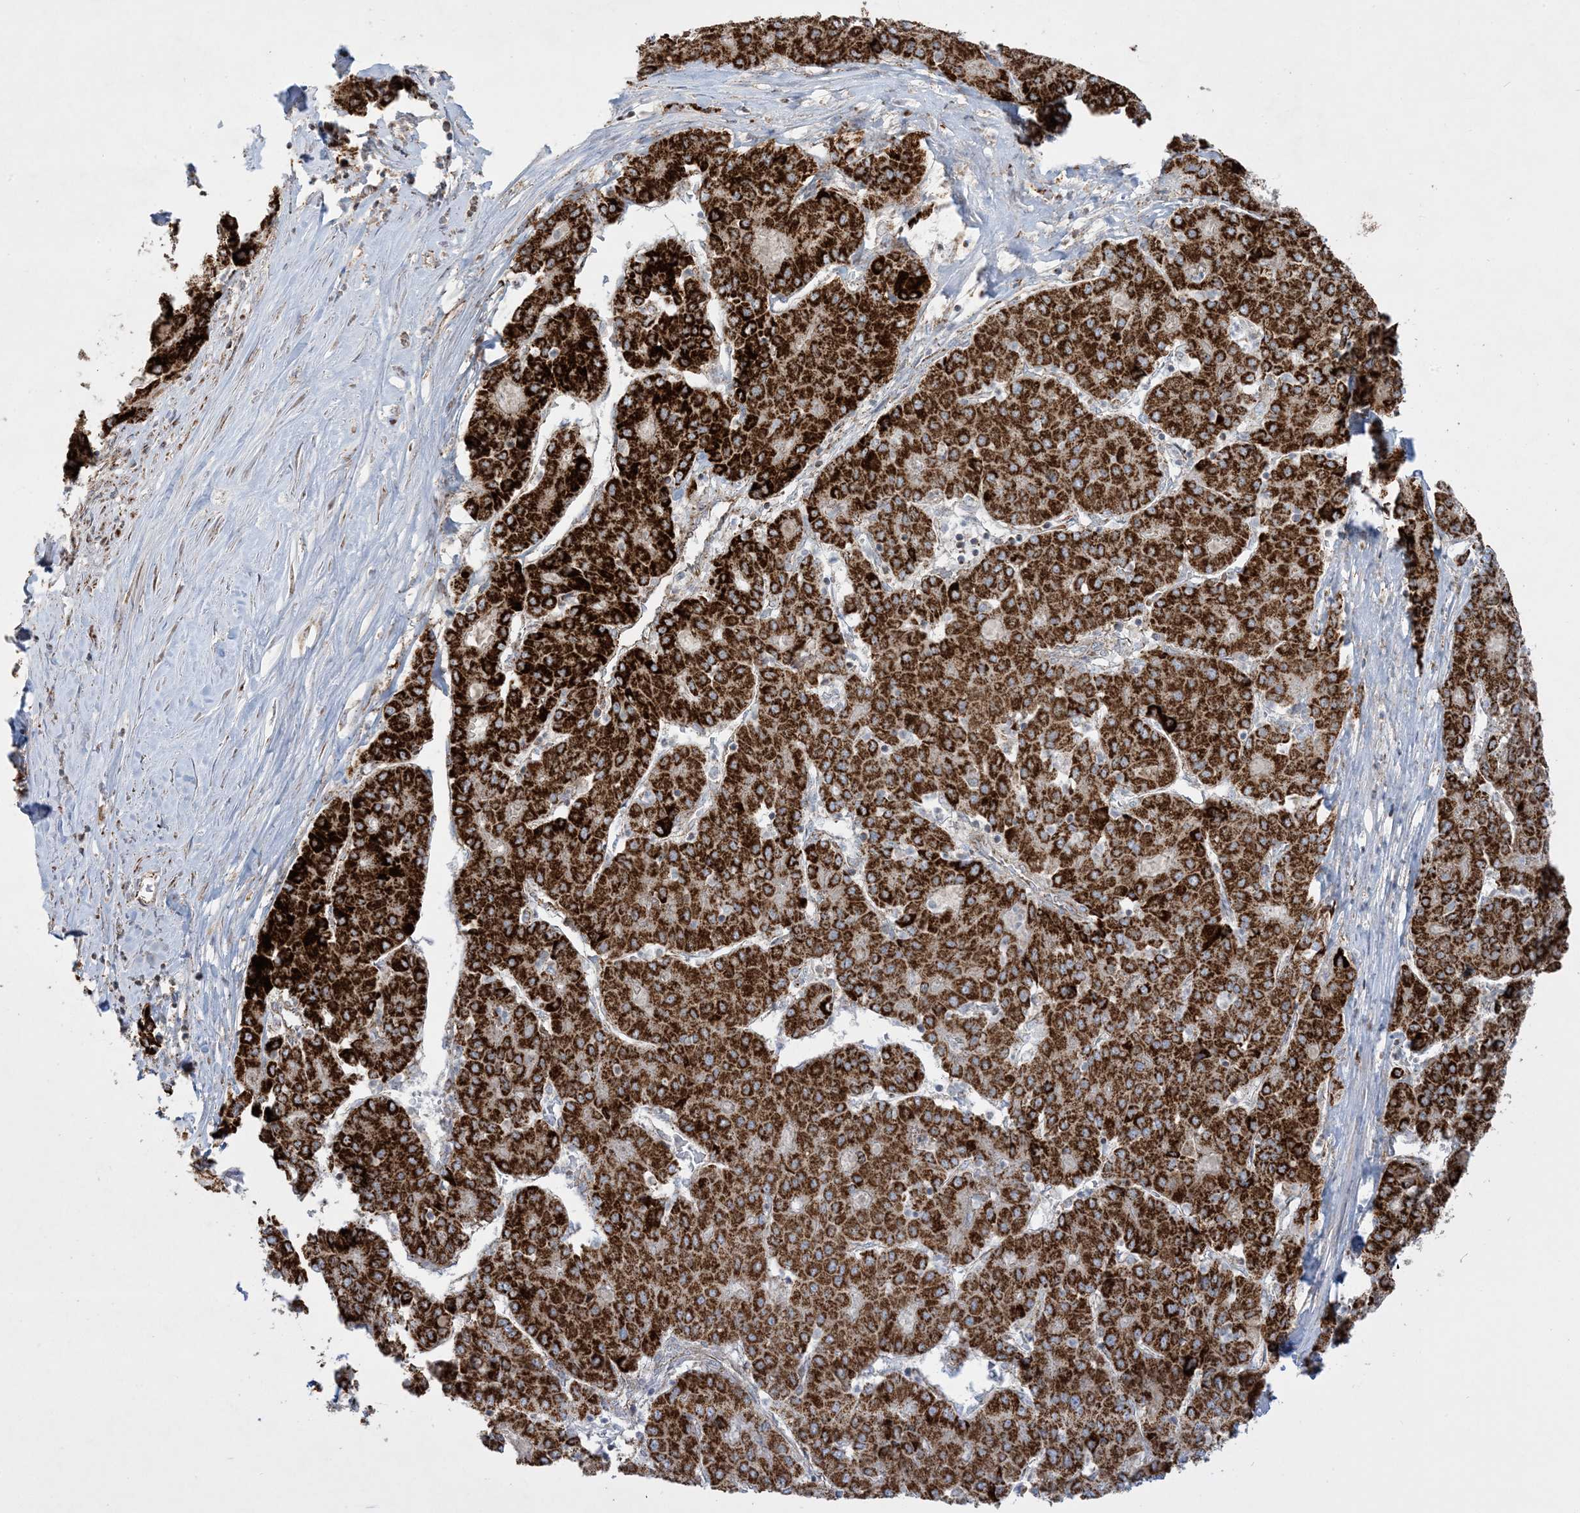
{"staining": {"intensity": "strong", "quantity": ">75%", "location": "cytoplasmic/membranous"}, "tissue": "liver cancer", "cell_type": "Tumor cells", "image_type": "cancer", "snomed": [{"axis": "morphology", "description": "Carcinoma, Hepatocellular, NOS"}, {"axis": "topography", "description": "Liver"}], "caption": "This histopathology image exhibits liver cancer (hepatocellular carcinoma) stained with immunohistochemistry (IHC) to label a protein in brown. The cytoplasmic/membranous of tumor cells show strong positivity for the protein. Nuclei are counter-stained blue.", "gene": "NDUFAF3", "patient": {"sex": "male", "age": 65}}